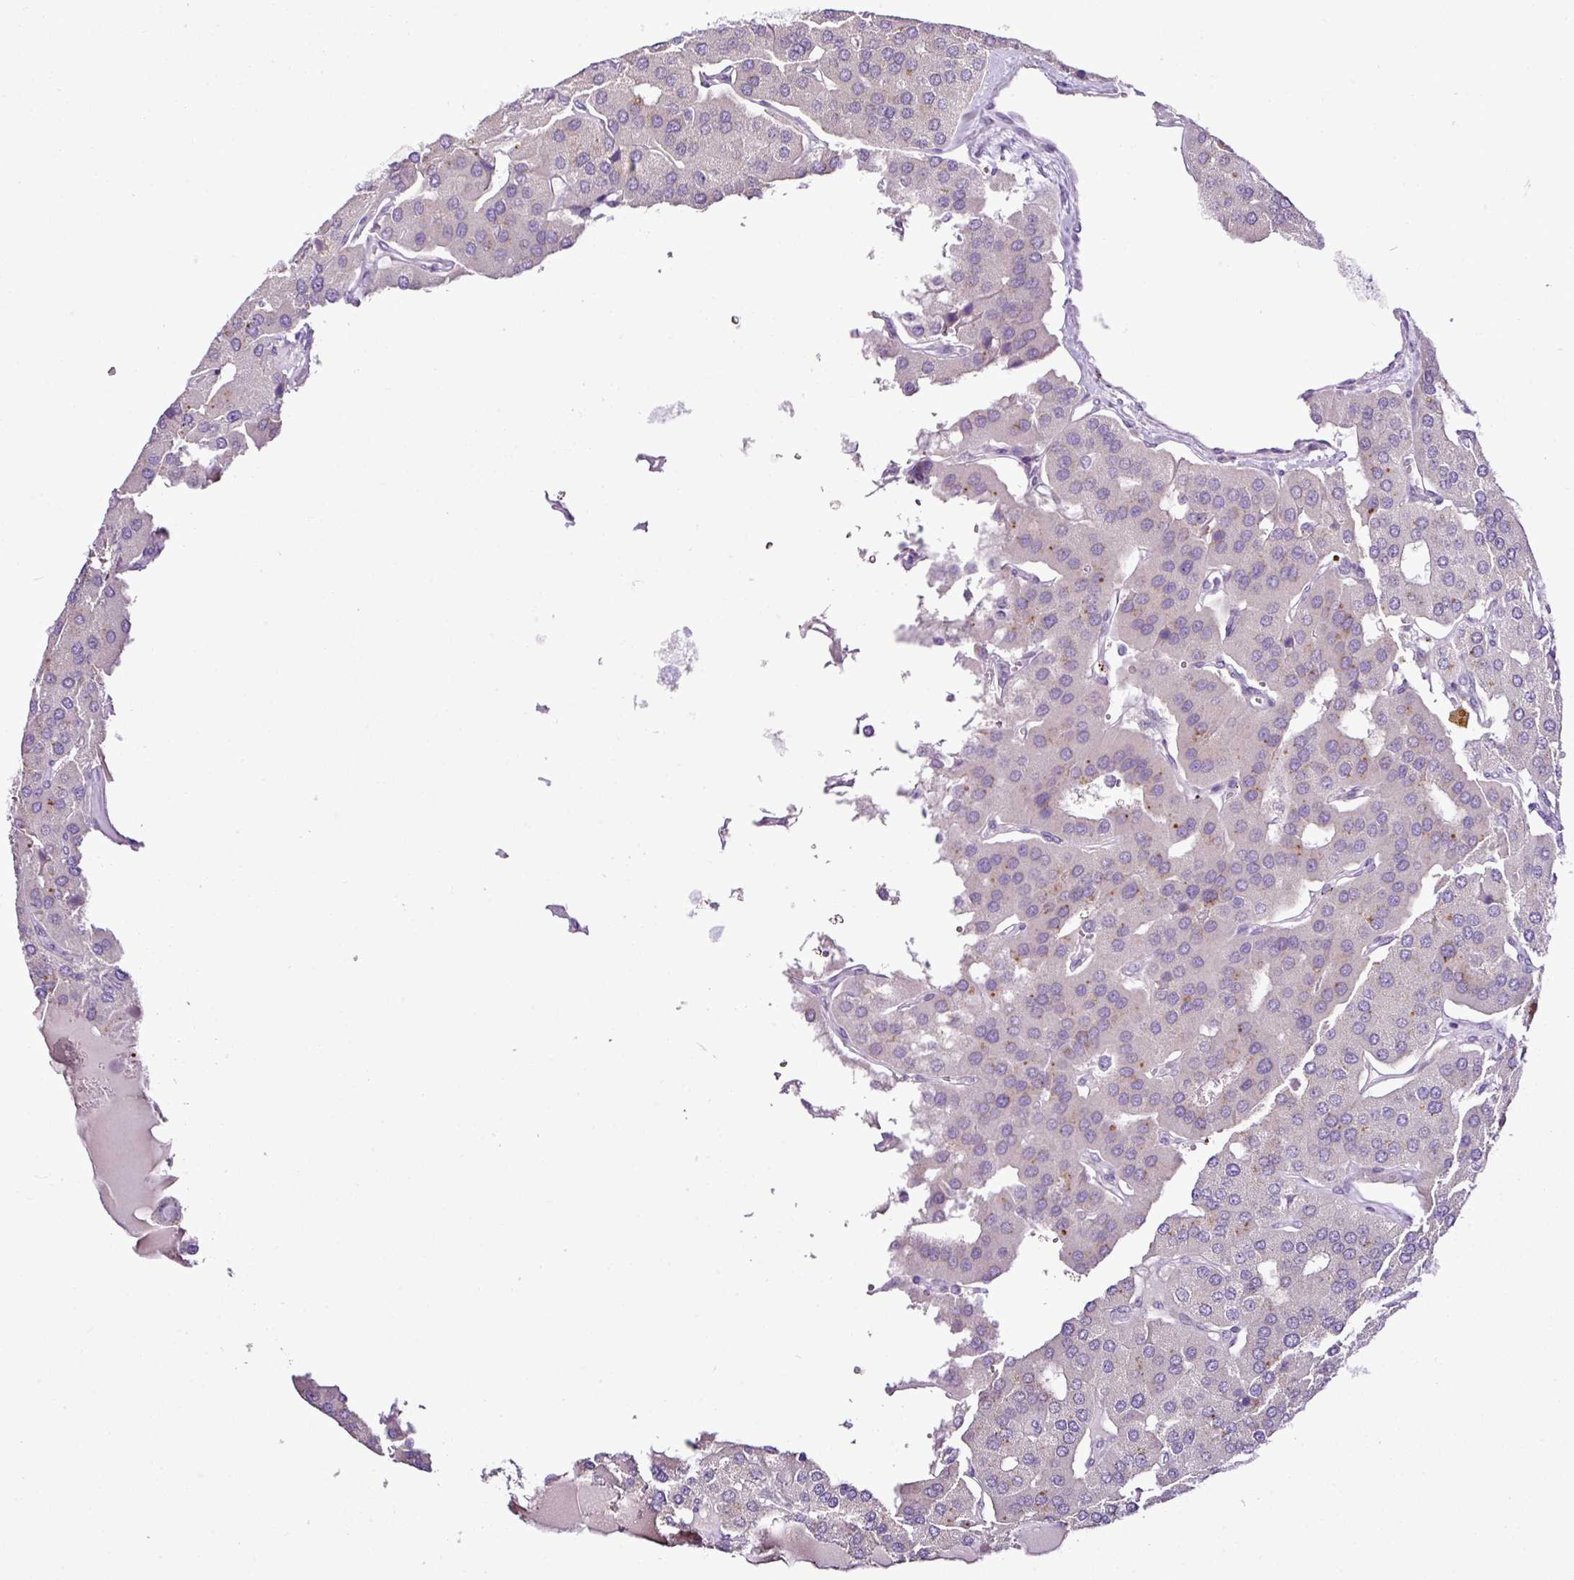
{"staining": {"intensity": "negative", "quantity": "none", "location": "none"}, "tissue": "parathyroid gland", "cell_type": "Glandular cells", "image_type": "normal", "snomed": [{"axis": "morphology", "description": "Normal tissue, NOS"}, {"axis": "morphology", "description": "Adenoma, NOS"}, {"axis": "topography", "description": "Parathyroid gland"}], "caption": "Glandular cells show no significant protein expression in unremarkable parathyroid gland. The staining is performed using DAB (3,3'-diaminobenzidine) brown chromogen with nuclei counter-stained in using hematoxylin.", "gene": "ESR1", "patient": {"sex": "female", "age": 86}}